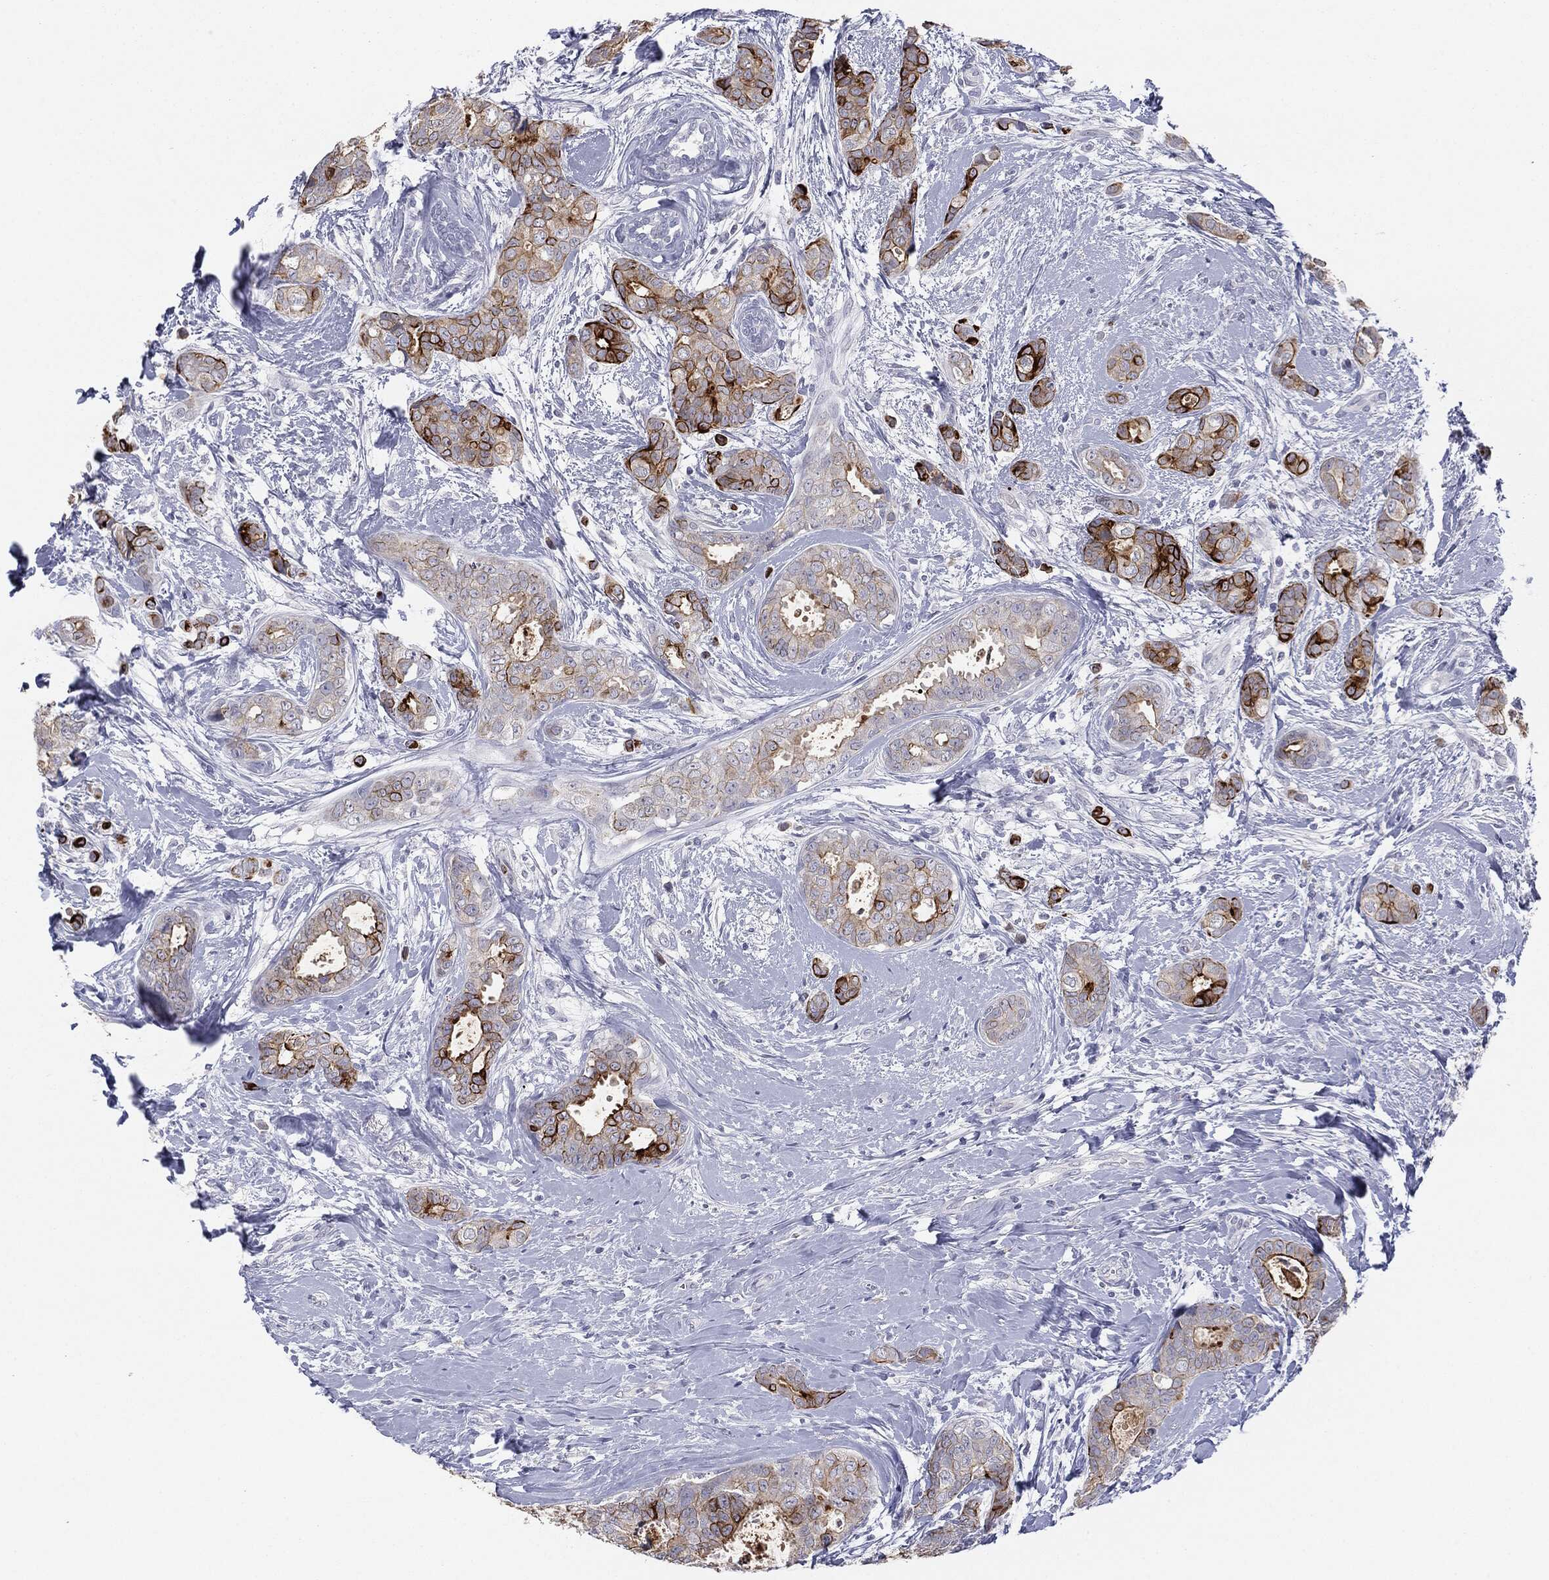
{"staining": {"intensity": "strong", "quantity": ">75%", "location": "cytoplasmic/membranous"}, "tissue": "breast cancer", "cell_type": "Tumor cells", "image_type": "cancer", "snomed": [{"axis": "morphology", "description": "Duct carcinoma"}, {"axis": "topography", "description": "Breast"}], "caption": "Protein staining by immunohistochemistry (IHC) displays strong cytoplasmic/membranous staining in about >75% of tumor cells in breast cancer. The staining is performed using DAB (3,3'-diaminobenzidine) brown chromogen to label protein expression. The nuclei are counter-stained blue using hematoxylin.", "gene": "MUC1", "patient": {"sex": "female", "age": 45}}